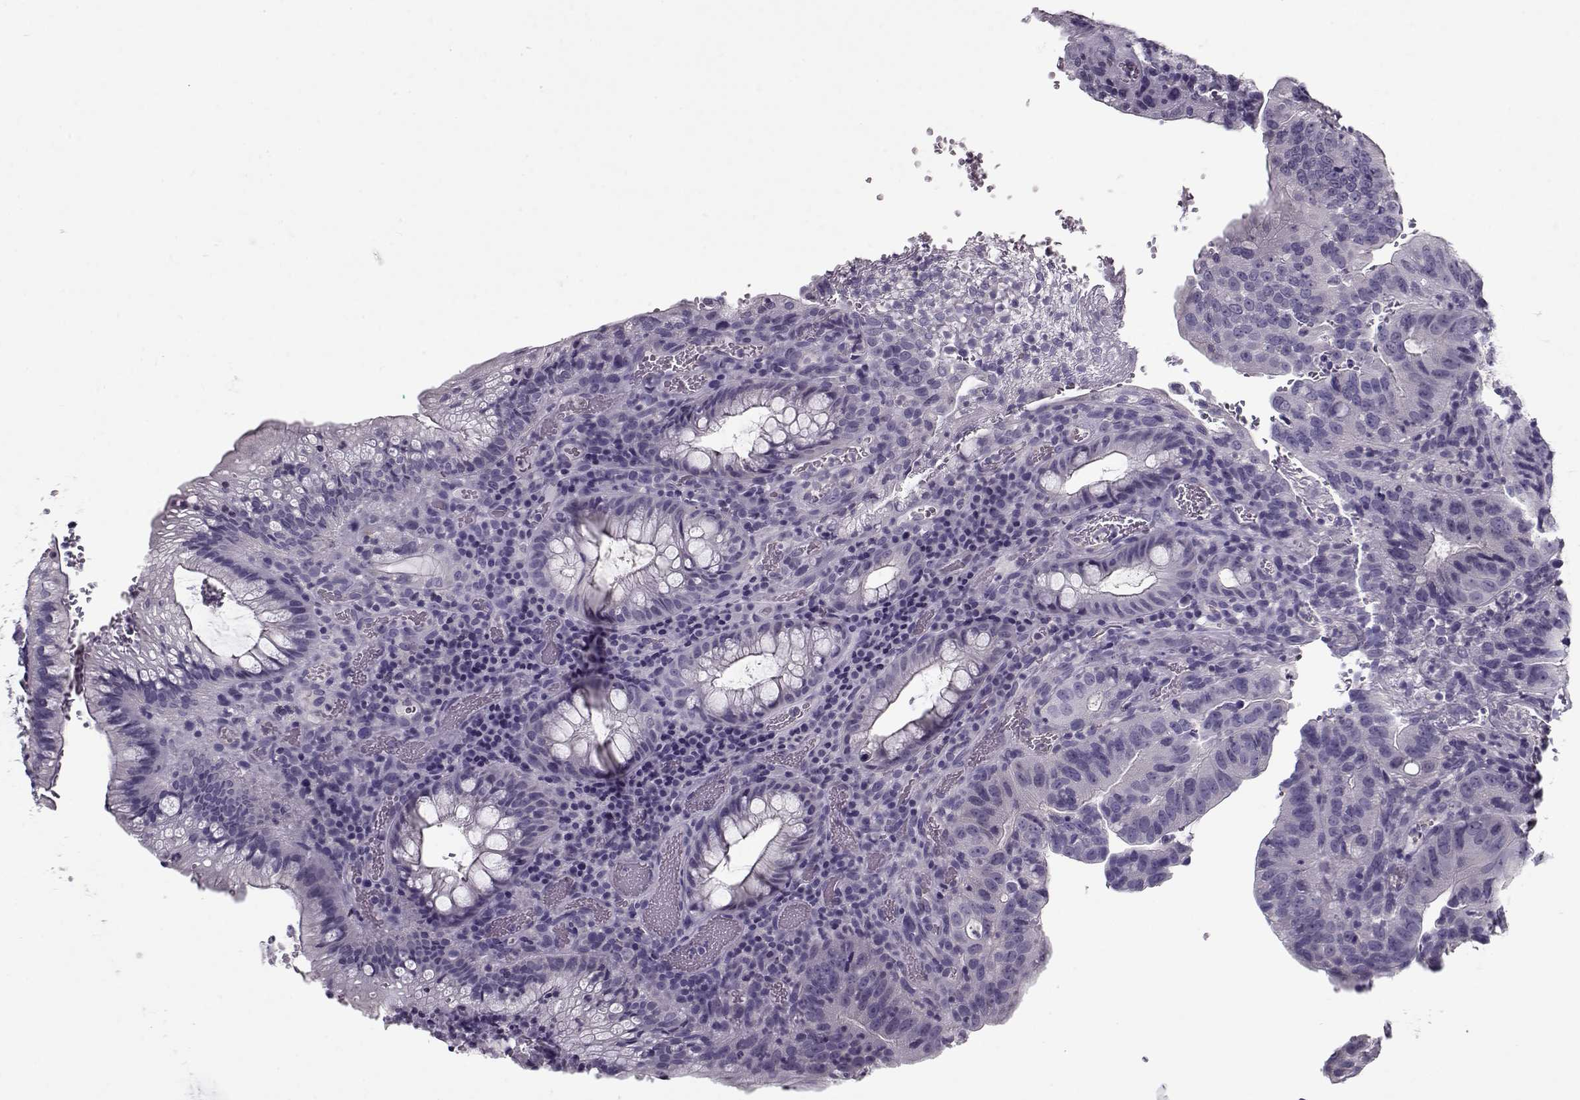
{"staining": {"intensity": "negative", "quantity": "none", "location": "none"}, "tissue": "colorectal cancer", "cell_type": "Tumor cells", "image_type": "cancer", "snomed": [{"axis": "morphology", "description": "Adenocarcinoma, NOS"}, {"axis": "topography", "description": "Colon"}], "caption": "High power microscopy histopathology image of an IHC image of colorectal cancer, revealing no significant expression in tumor cells.", "gene": "CCDC136", "patient": {"sex": "male", "age": 67}}